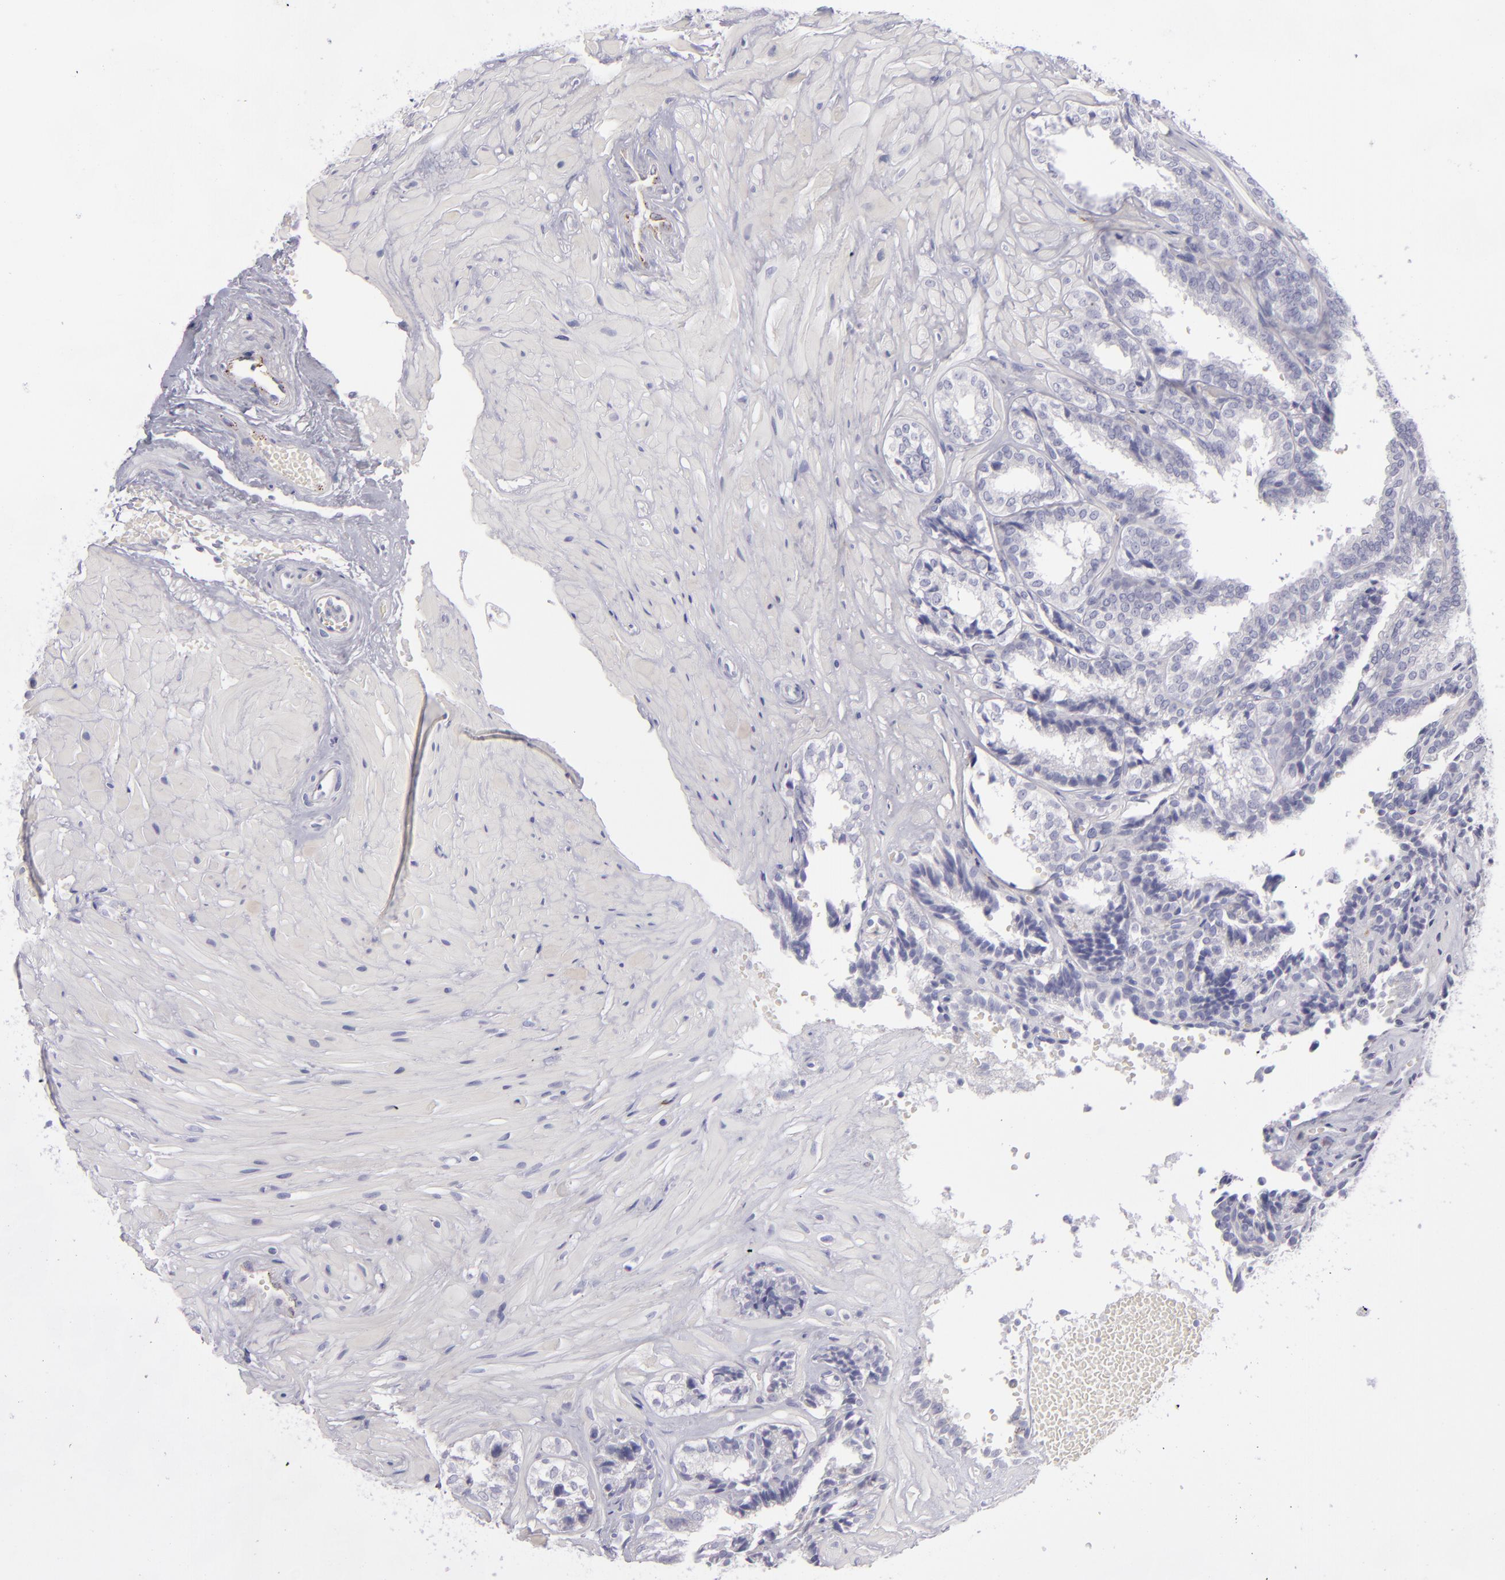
{"staining": {"intensity": "negative", "quantity": "none", "location": "none"}, "tissue": "seminal vesicle", "cell_type": "Glandular cells", "image_type": "normal", "snomed": [{"axis": "morphology", "description": "Normal tissue, NOS"}, {"axis": "topography", "description": "Seminal veicle"}], "caption": "Glandular cells are negative for protein expression in benign human seminal vesicle. (Brightfield microscopy of DAB IHC at high magnification).", "gene": "CD27", "patient": {"sex": "male", "age": 26}}